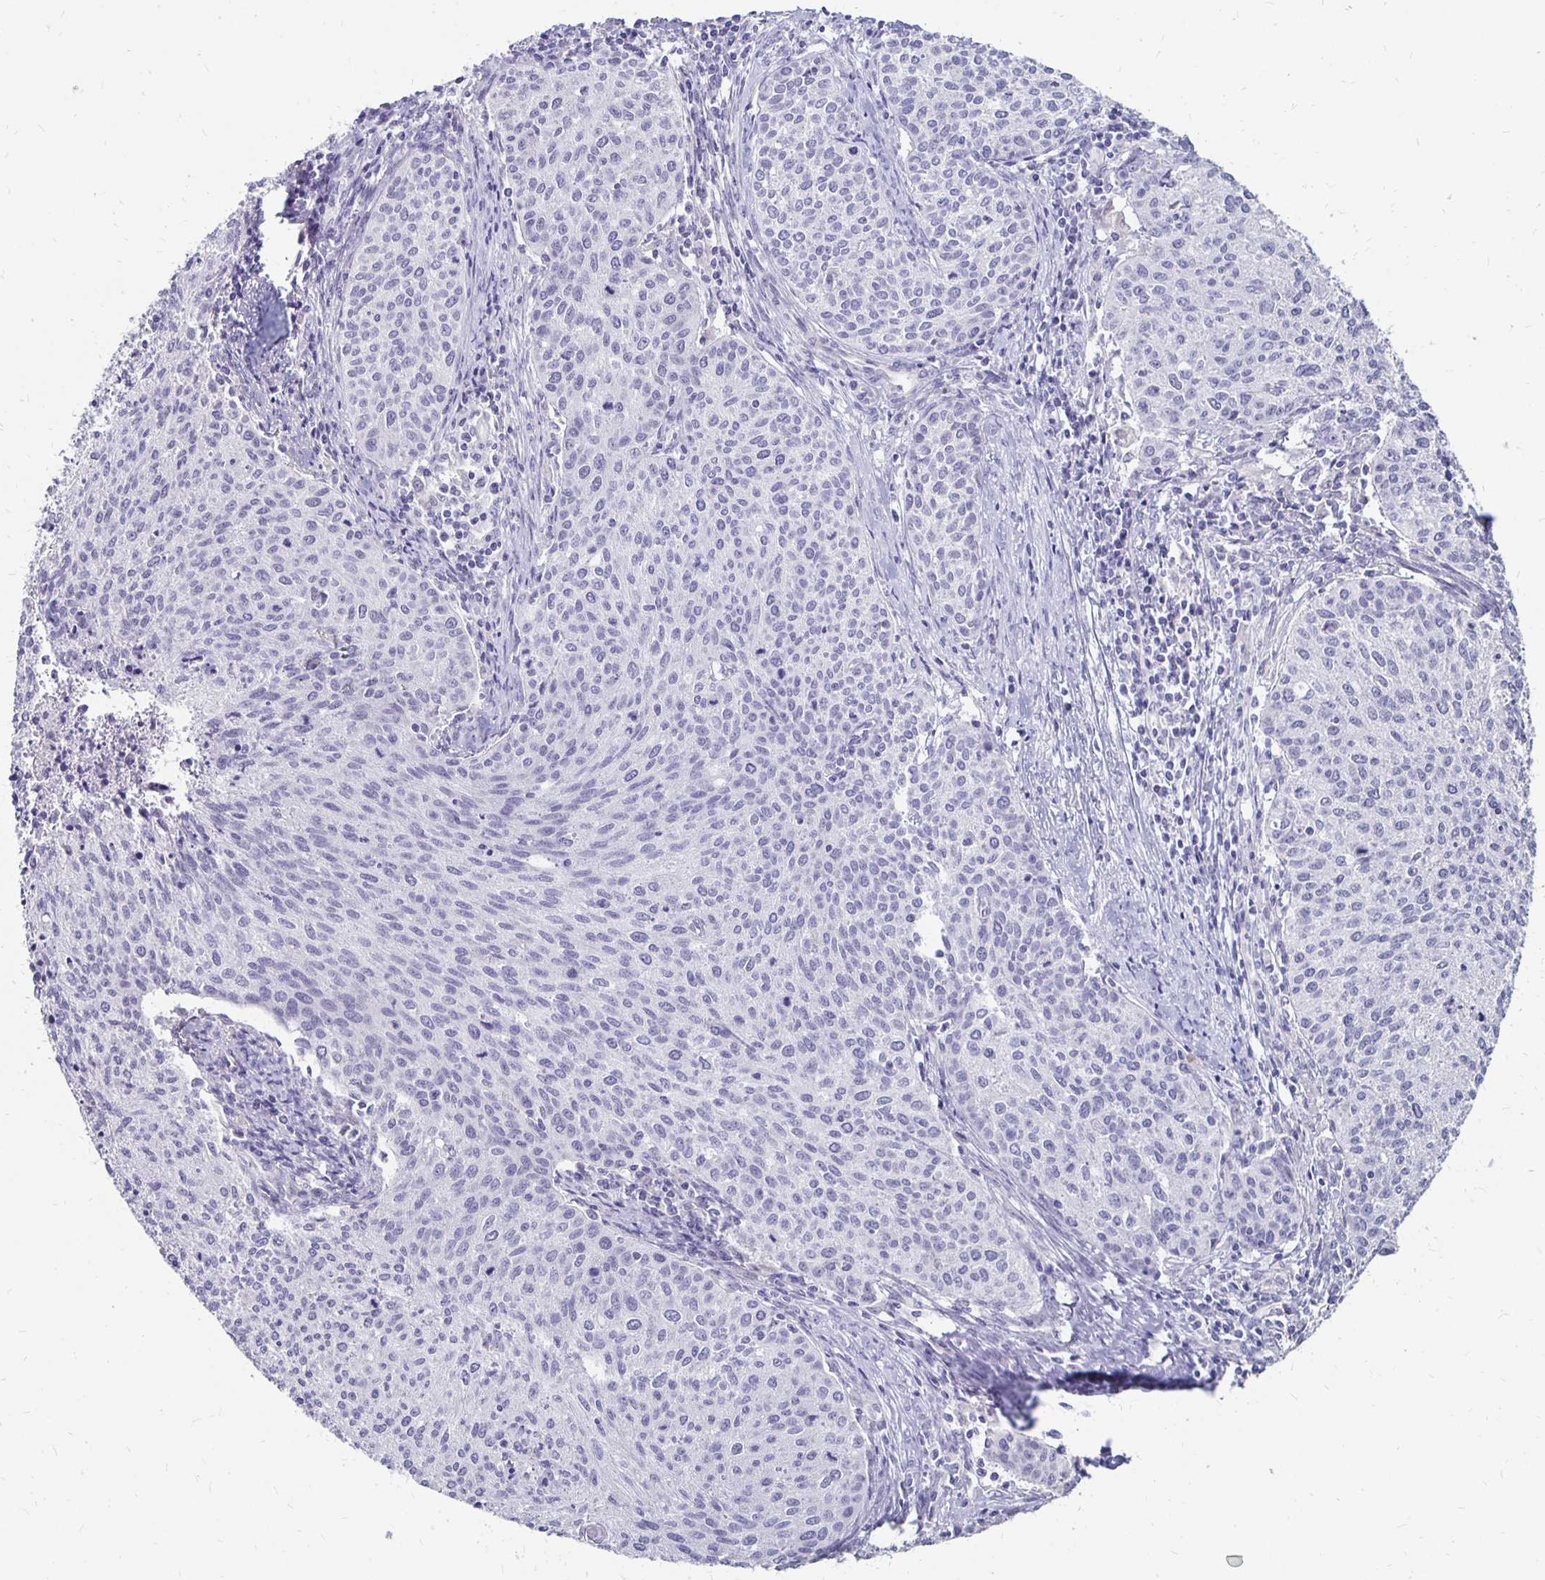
{"staining": {"intensity": "negative", "quantity": "none", "location": "none"}, "tissue": "cervical cancer", "cell_type": "Tumor cells", "image_type": "cancer", "snomed": [{"axis": "morphology", "description": "Squamous cell carcinoma, NOS"}, {"axis": "topography", "description": "Cervix"}], "caption": "Immunohistochemistry (IHC) of squamous cell carcinoma (cervical) reveals no positivity in tumor cells.", "gene": "ATOSB", "patient": {"sex": "female", "age": 38}}